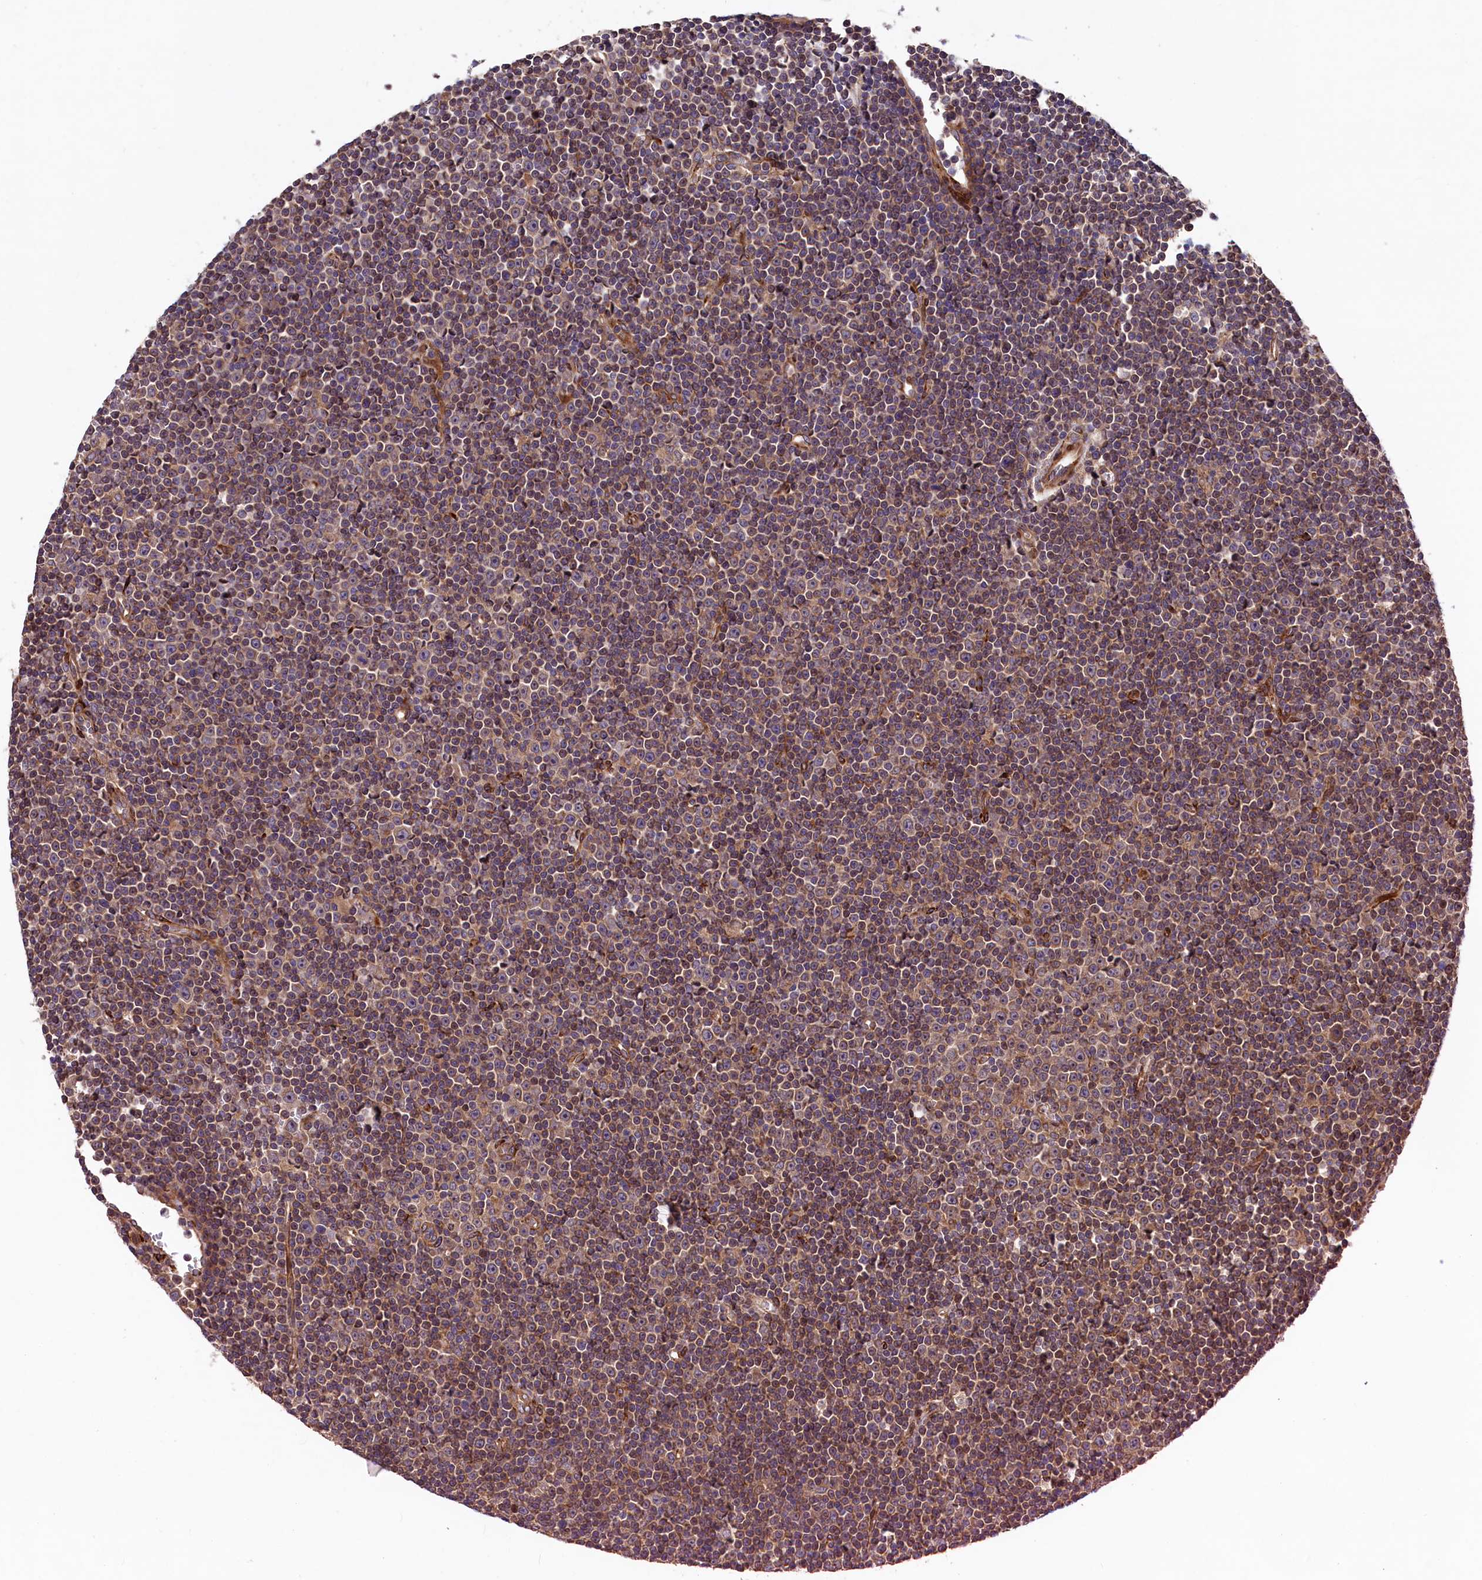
{"staining": {"intensity": "moderate", "quantity": ">75%", "location": "cytoplasmic/membranous"}, "tissue": "lymphoma", "cell_type": "Tumor cells", "image_type": "cancer", "snomed": [{"axis": "morphology", "description": "Malignant lymphoma, non-Hodgkin's type, Low grade"}, {"axis": "topography", "description": "Lymph node"}], "caption": "Lymphoma was stained to show a protein in brown. There is medium levels of moderate cytoplasmic/membranous expression in about >75% of tumor cells.", "gene": "ARRDC4", "patient": {"sex": "female", "age": 67}}